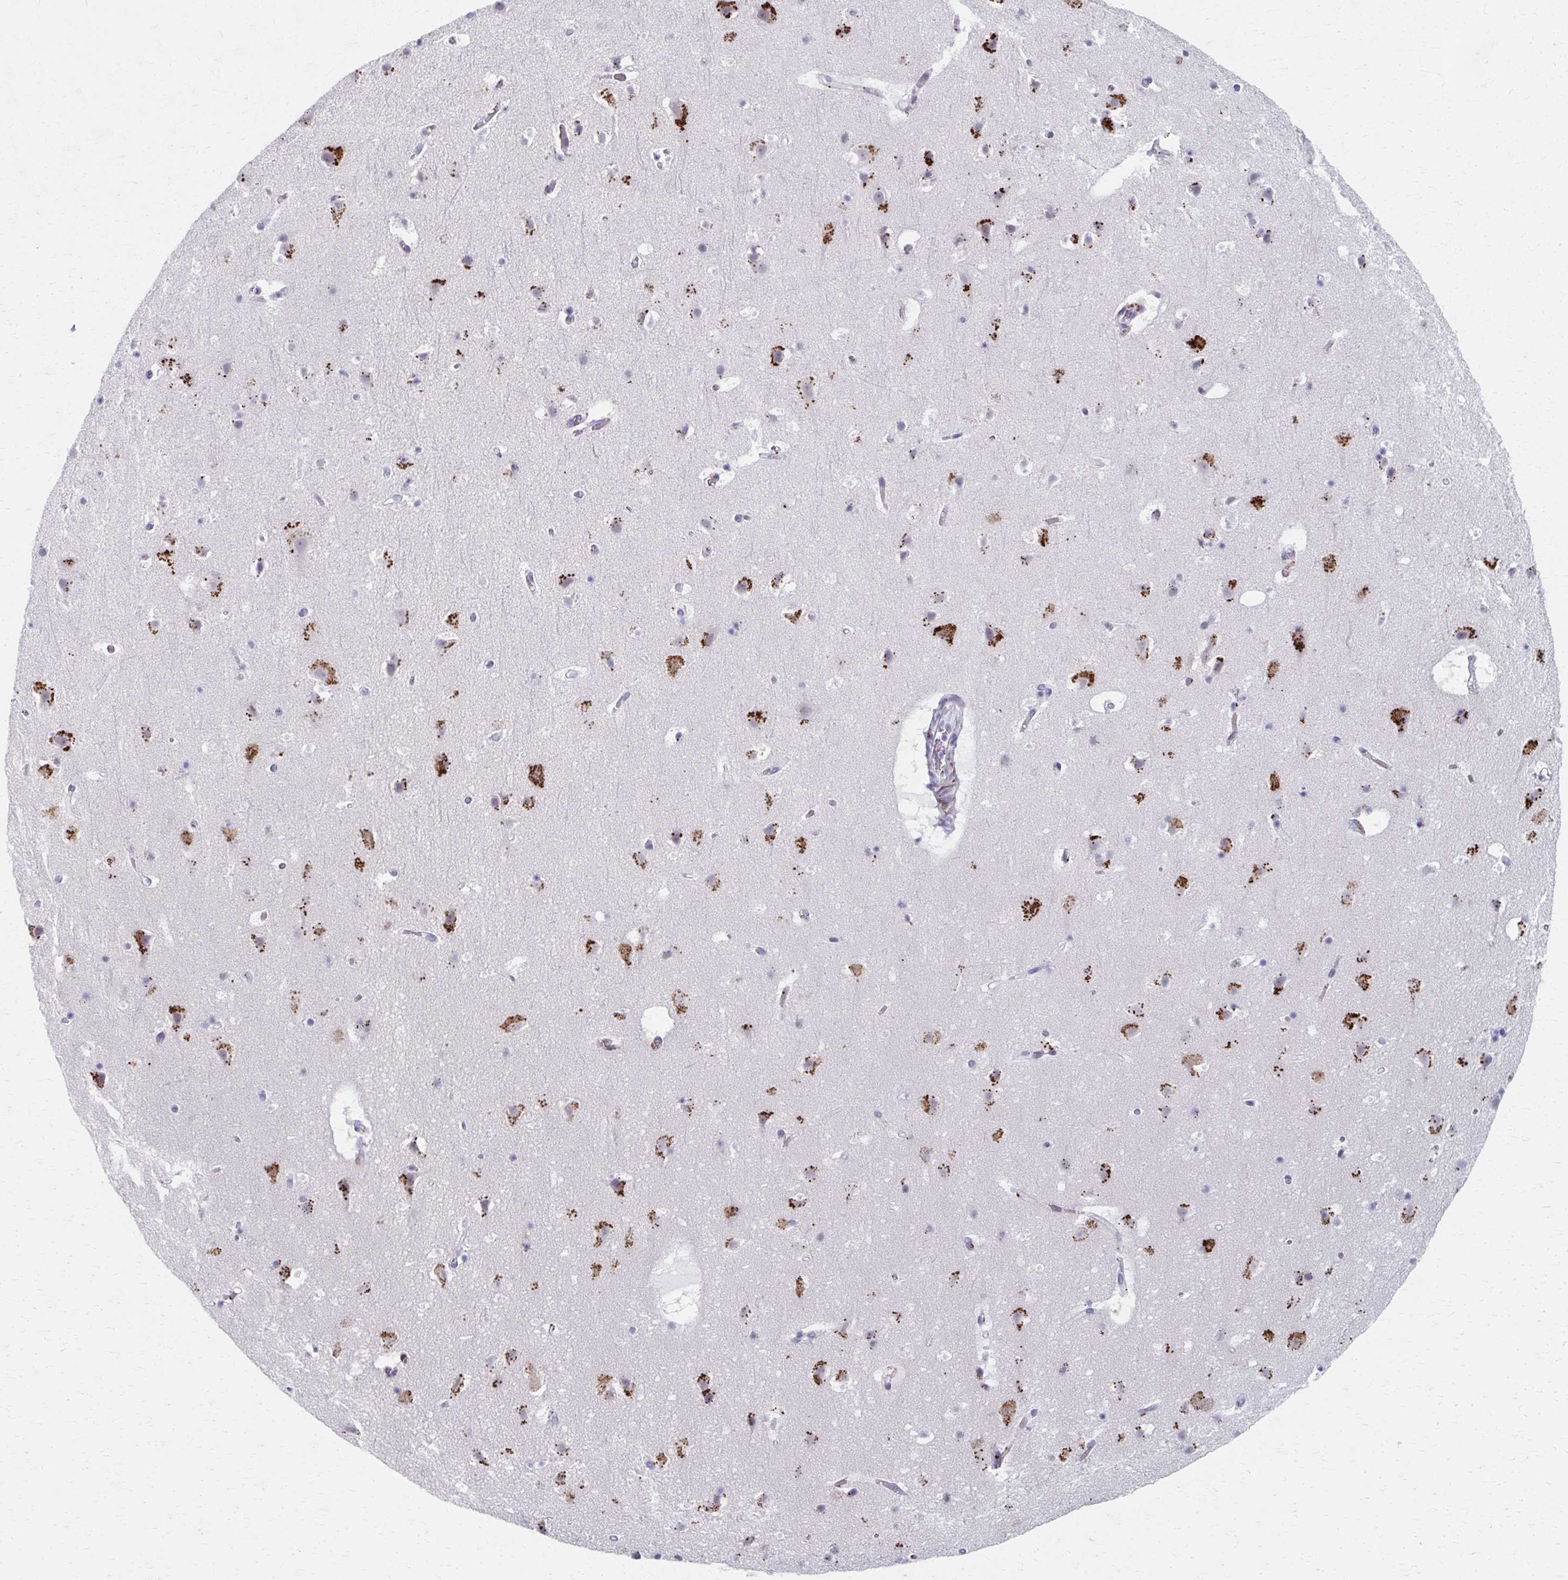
{"staining": {"intensity": "negative", "quantity": "none", "location": "none"}, "tissue": "cerebral cortex", "cell_type": "Endothelial cells", "image_type": "normal", "snomed": [{"axis": "morphology", "description": "Normal tissue, NOS"}, {"axis": "topography", "description": "Cerebral cortex"}], "caption": "DAB (3,3'-diaminobenzidine) immunohistochemical staining of benign human cerebral cortex shows no significant positivity in endothelial cells.", "gene": "OLFM2", "patient": {"sex": "female", "age": 42}}